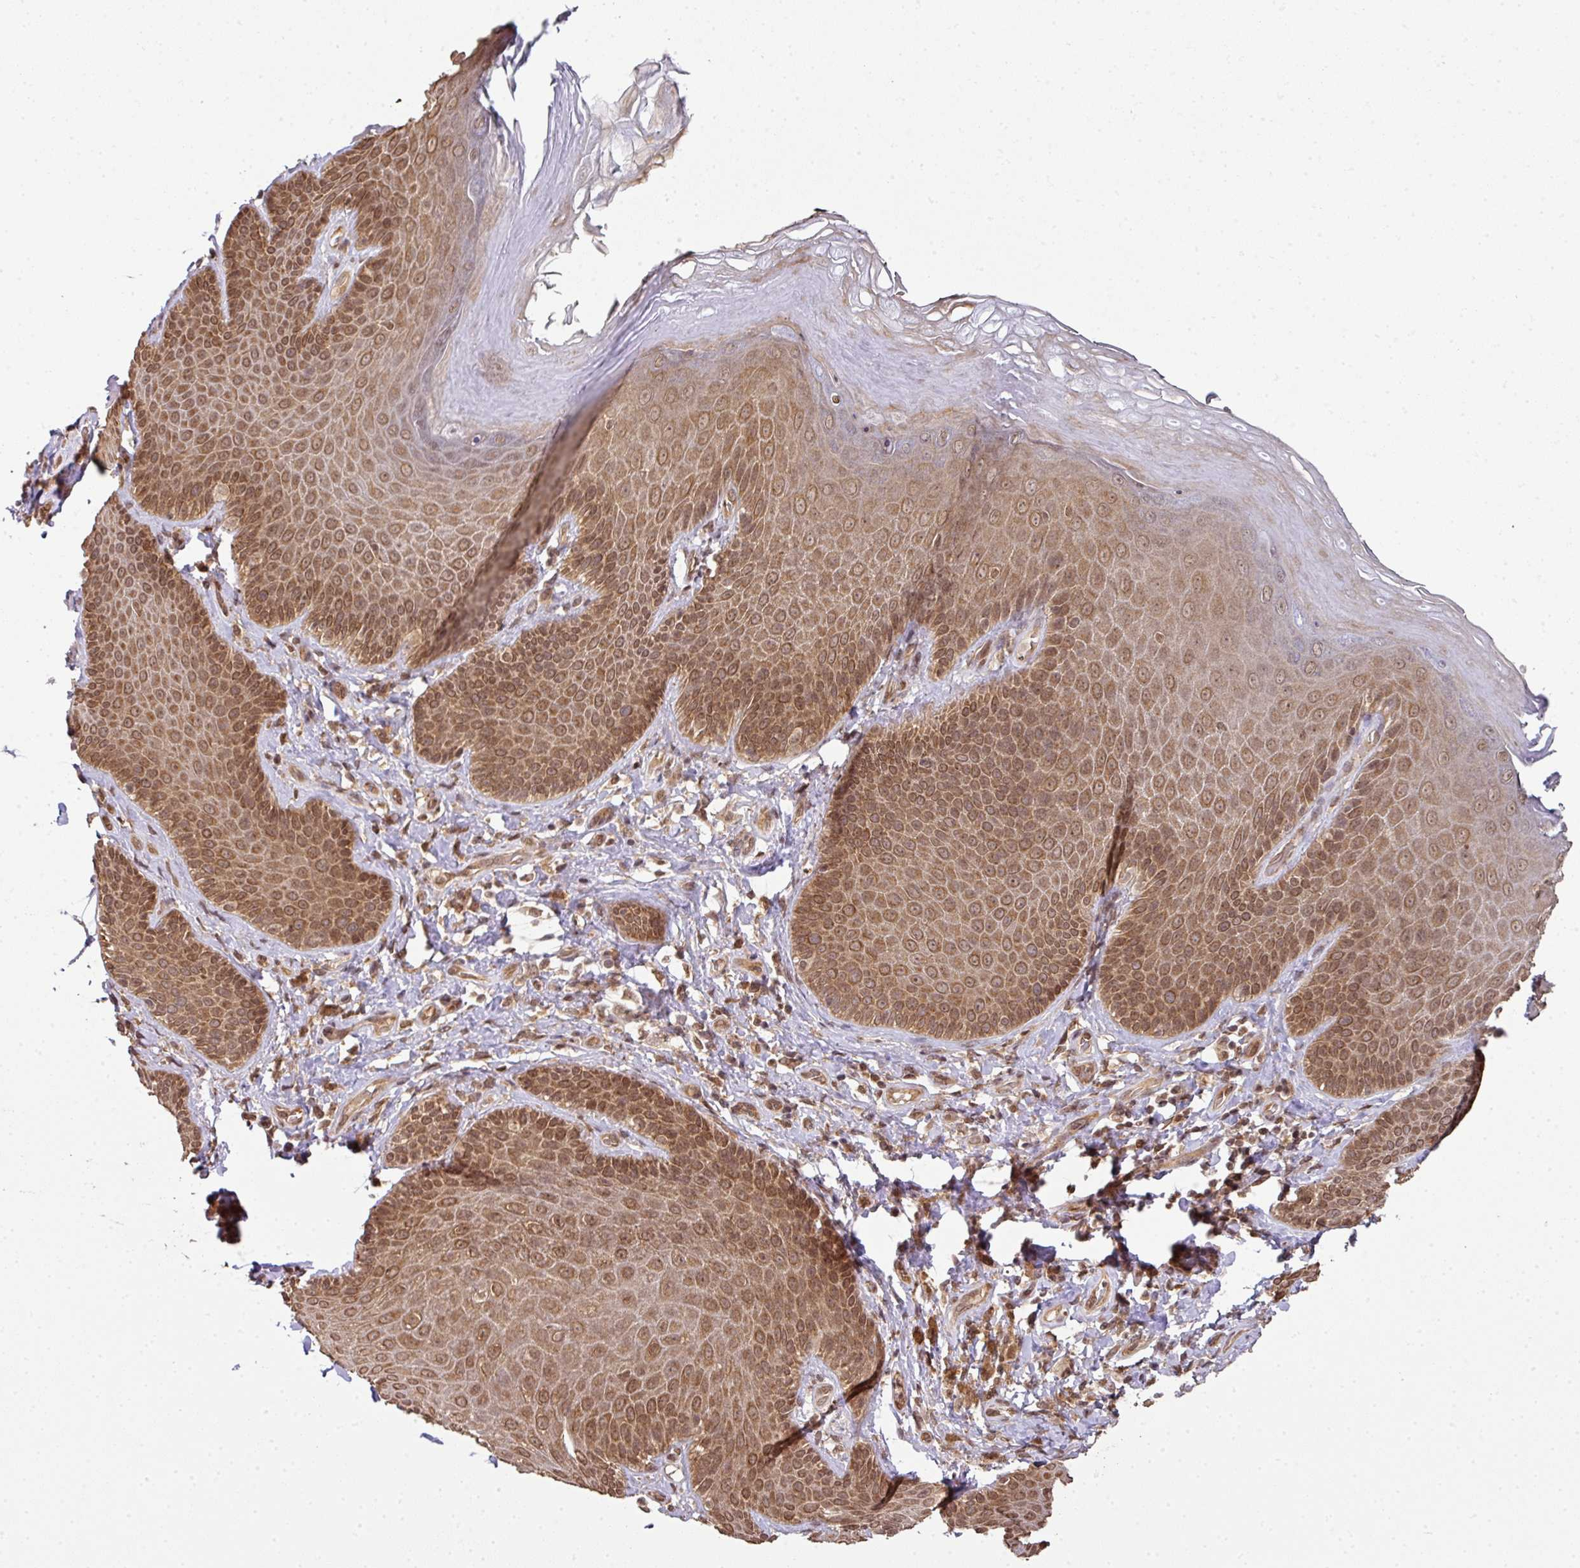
{"staining": {"intensity": "moderate", "quantity": ">75%", "location": "cytoplasmic/membranous,nuclear"}, "tissue": "skin", "cell_type": "Epidermal cells", "image_type": "normal", "snomed": [{"axis": "morphology", "description": "Normal tissue, NOS"}, {"axis": "topography", "description": "Anal"}, {"axis": "topography", "description": "Peripheral nerve tissue"}], "caption": "Immunohistochemistry (IHC) histopathology image of unremarkable skin: human skin stained using immunohistochemistry (IHC) shows medium levels of moderate protein expression localized specifically in the cytoplasmic/membranous,nuclear of epidermal cells, appearing as a cytoplasmic/membranous,nuclear brown color.", "gene": "ANKRD18A", "patient": {"sex": "male", "age": 53}}